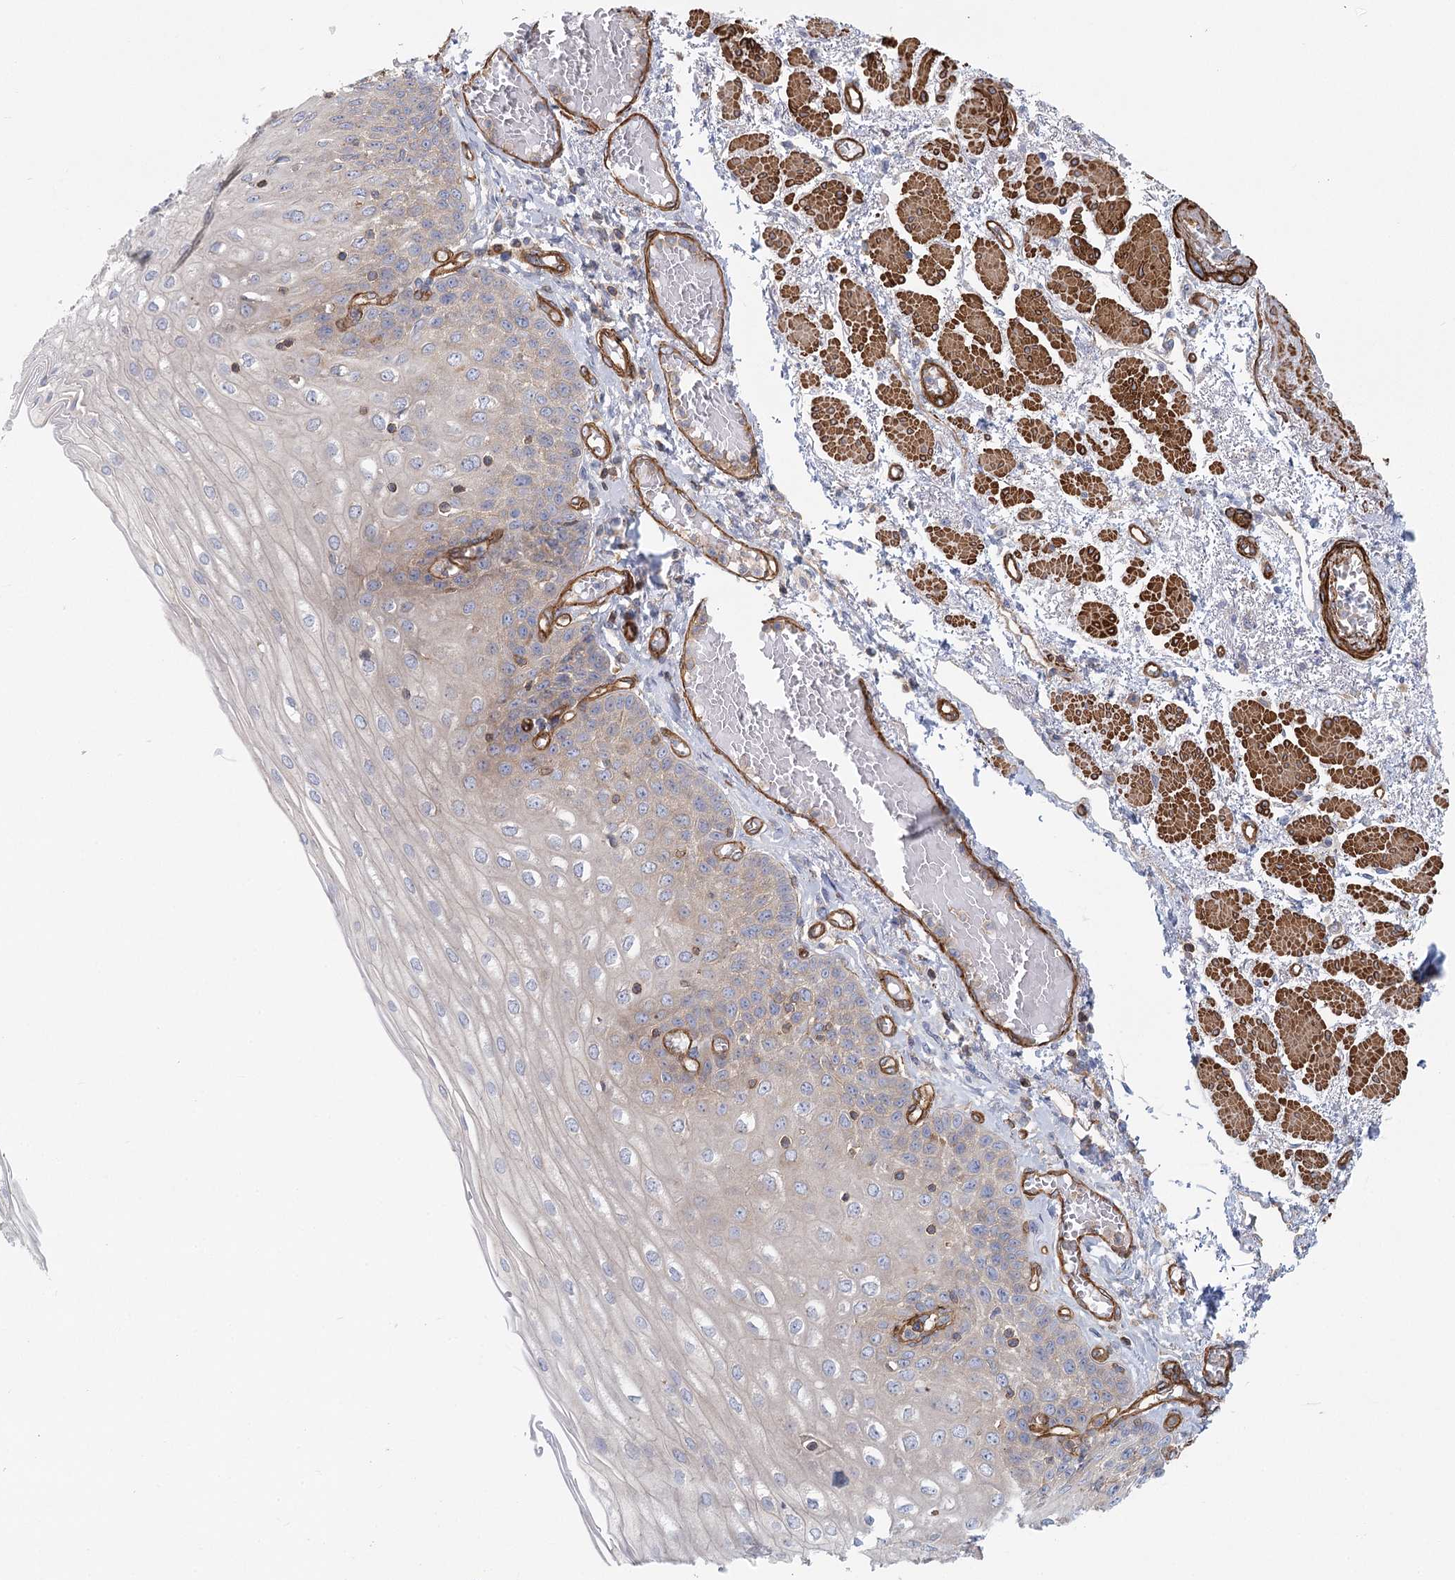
{"staining": {"intensity": "weak", "quantity": "<25%", "location": "cytoplasmic/membranous"}, "tissue": "esophagus", "cell_type": "Squamous epithelial cells", "image_type": "normal", "snomed": [{"axis": "morphology", "description": "Normal tissue, NOS"}, {"axis": "topography", "description": "Esophagus"}], "caption": "Squamous epithelial cells show no significant staining in benign esophagus.", "gene": "IFT46", "patient": {"sex": "male", "age": 81}}